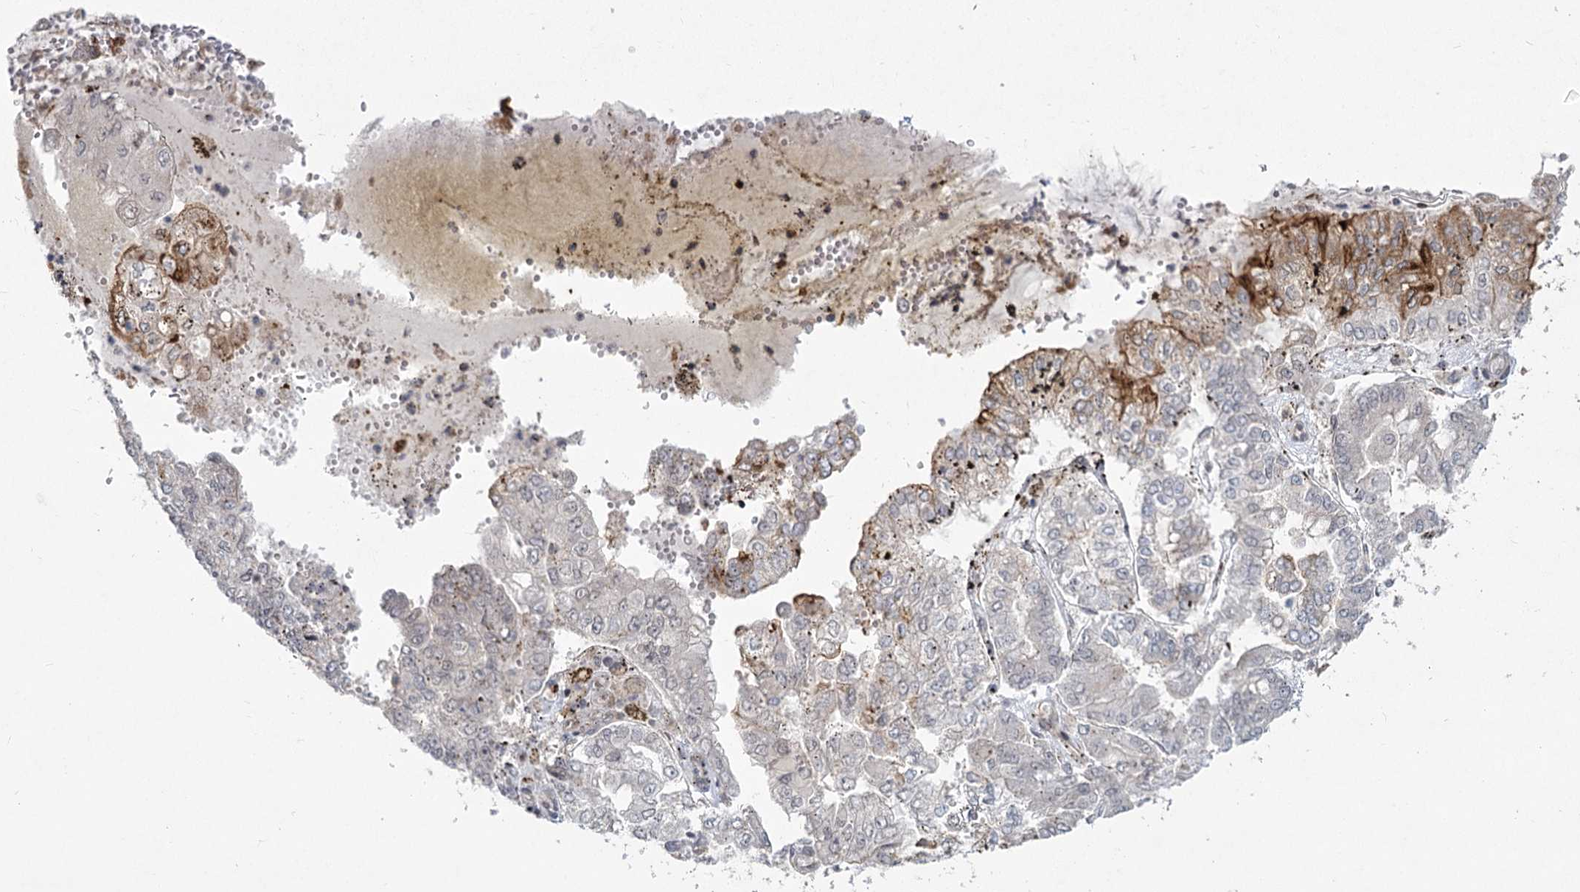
{"staining": {"intensity": "moderate", "quantity": "<25%", "location": "cytoplasmic/membranous"}, "tissue": "stomach cancer", "cell_type": "Tumor cells", "image_type": "cancer", "snomed": [{"axis": "morphology", "description": "Adenocarcinoma, NOS"}, {"axis": "topography", "description": "Stomach"}], "caption": "IHC of adenocarcinoma (stomach) displays low levels of moderate cytoplasmic/membranous positivity in about <25% of tumor cells.", "gene": "AP2M1", "patient": {"sex": "male", "age": 76}}